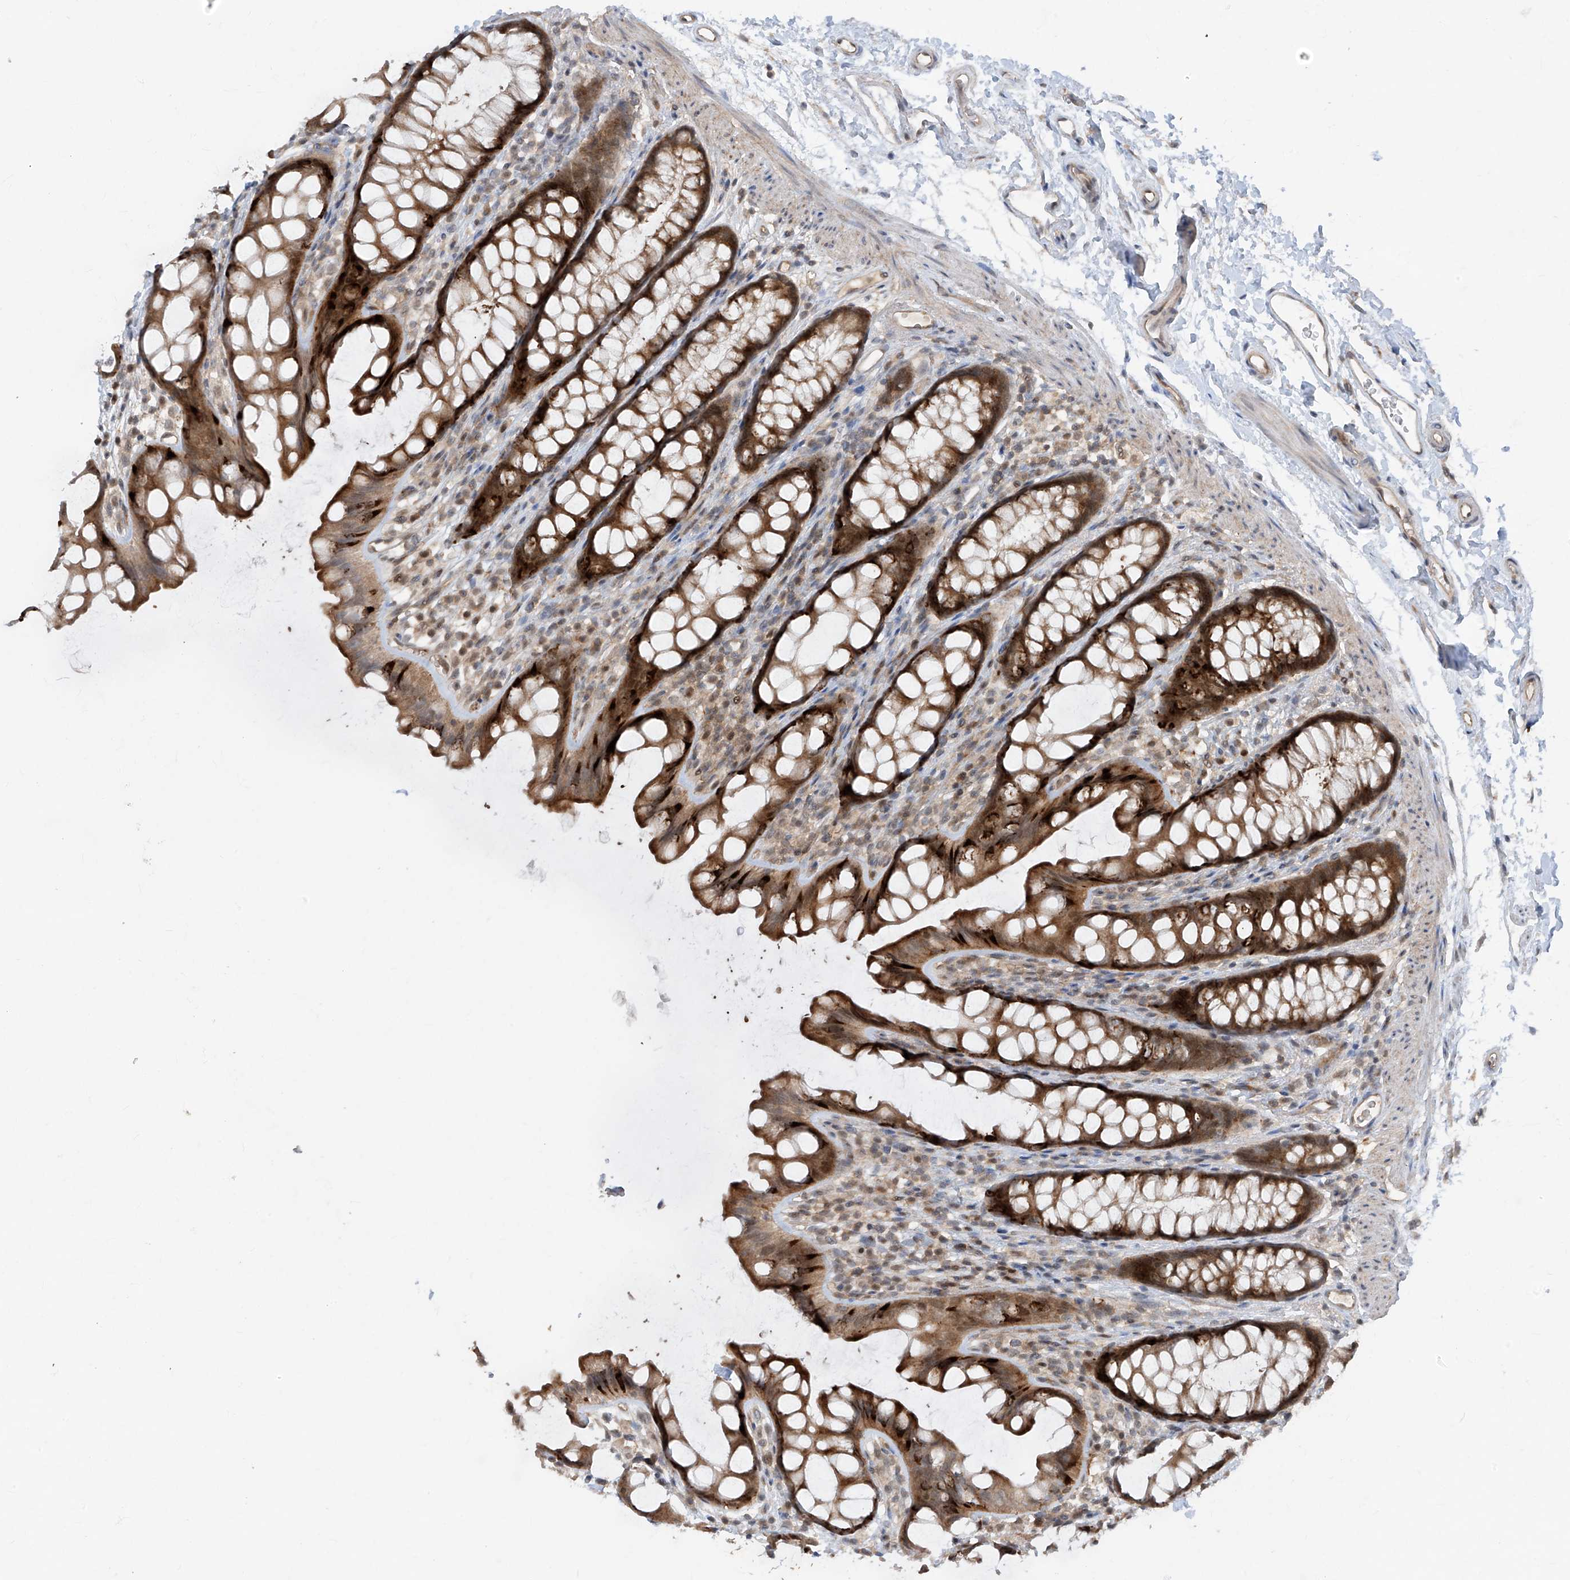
{"staining": {"intensity": "strong", "quantity": ">75%", "location": "cytoplasmic/membranous"}, "tissue": "rectum", "cell_type": "Glandular cells", "image_type": "normal", "snomed": [{"axis": "morphology", "description": "Normal tissue, NOS"}, {"axis": "topography", "description": "Rectum"}], "caption": "Glandular cells exhibit strong cytoplasmic/membranous positivity in approximately >75% of cells in normal rectum. (IHC, brightfield microscopy, high magnification).", "gene": "ZNF358", "patient": {"sex": "female", "age": 65}}